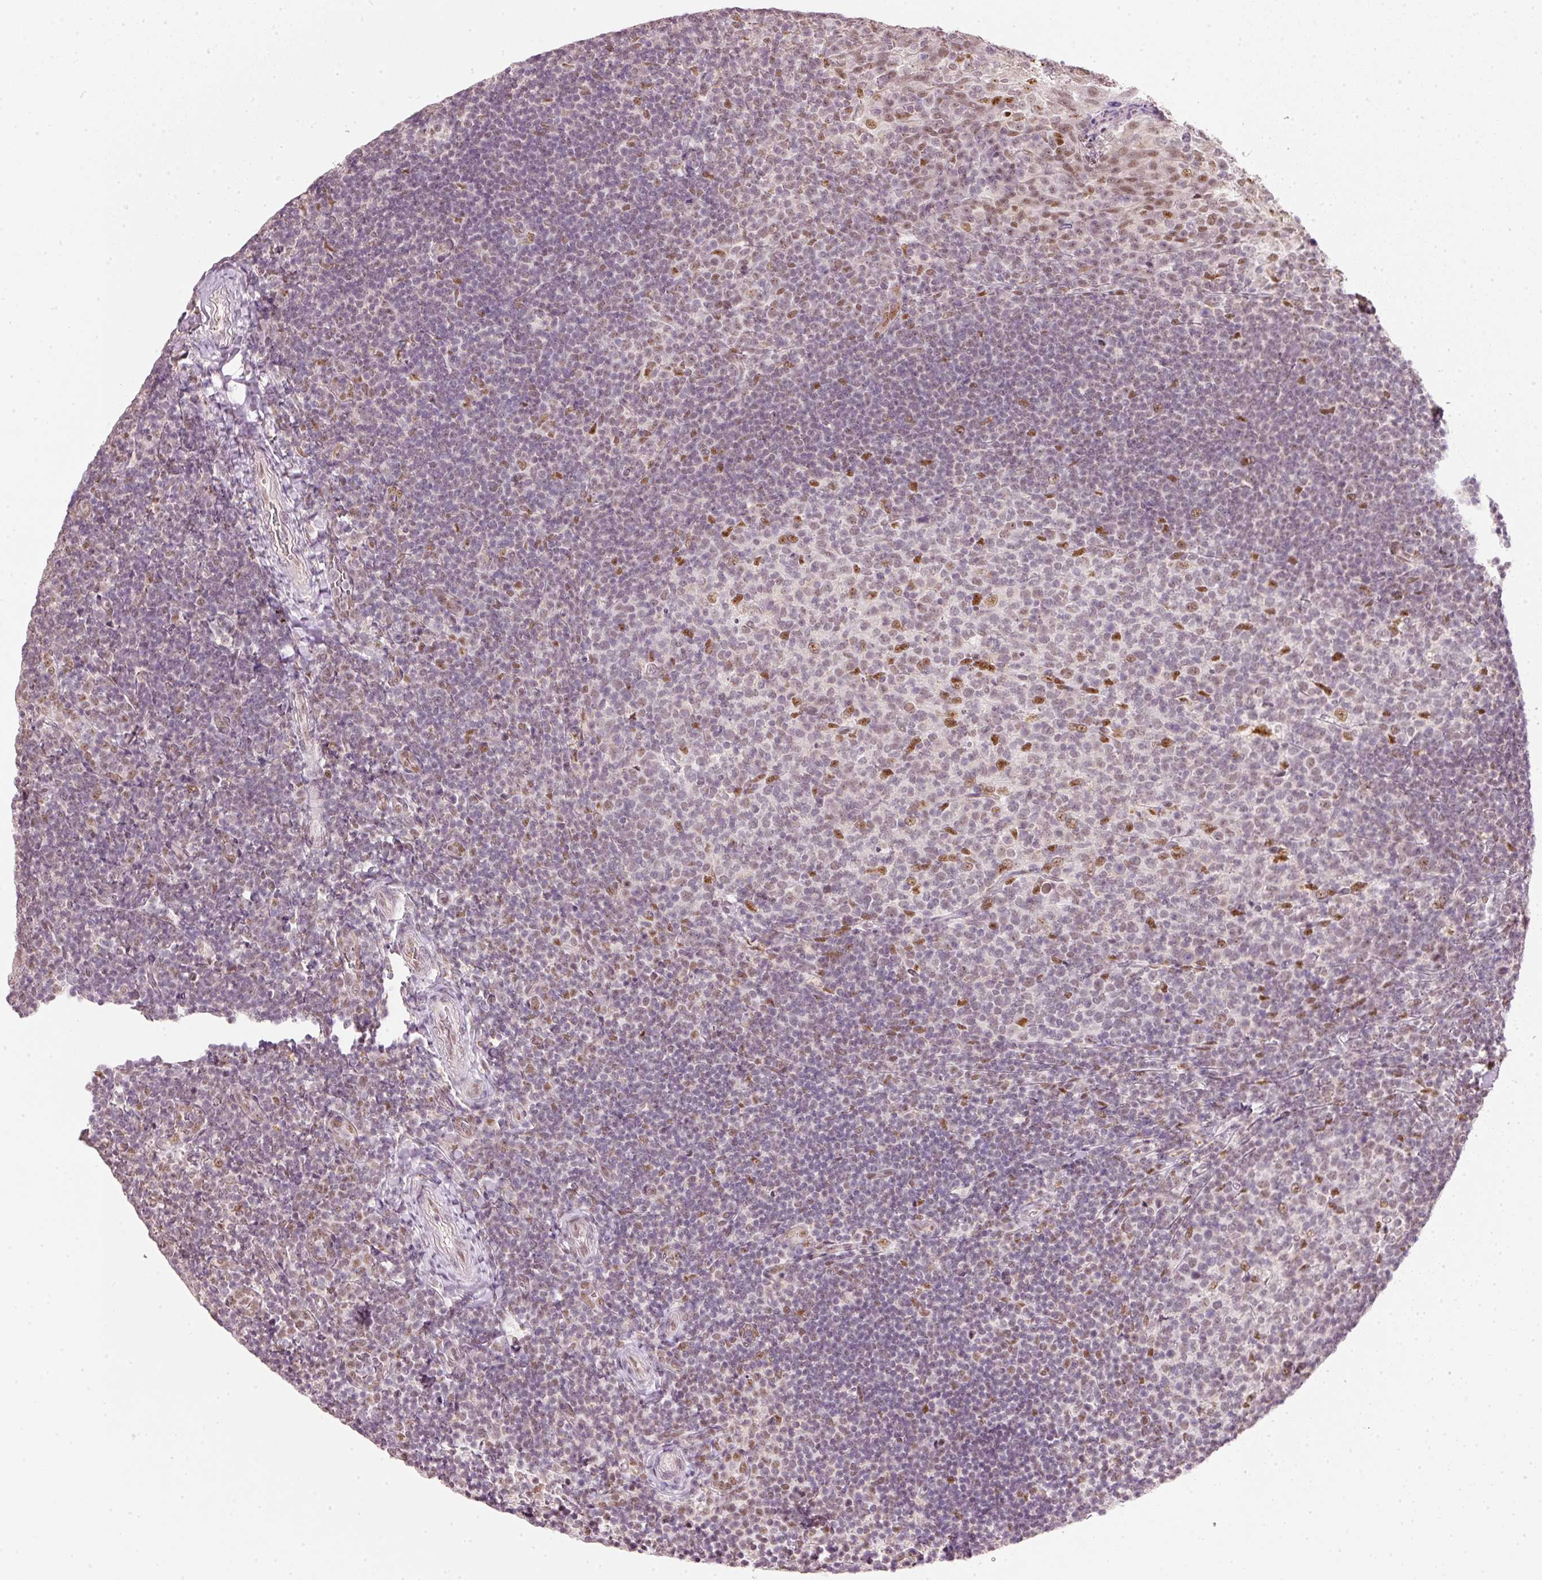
{"staining": {"intensity": "strong", "quantity": "<25%", "location": "nuclear"}, "tissue": "tonsil", "cell_type": "Germinal center cells", "image_type": "normal", "snomed": [{"axis": "morphology", "description": "Normal tissue, NOS"}, {"axis": "topography", "description": "Tonsil"}], "caption": "The photomicrograph exhibits immunohistochemical staining of unremarkable tonsil. There is strong nuclear expression is appreciated in about <25% of germinal center cells.", "gene": "FSTL3", "patient": {"sex": "female", "age": 10}}